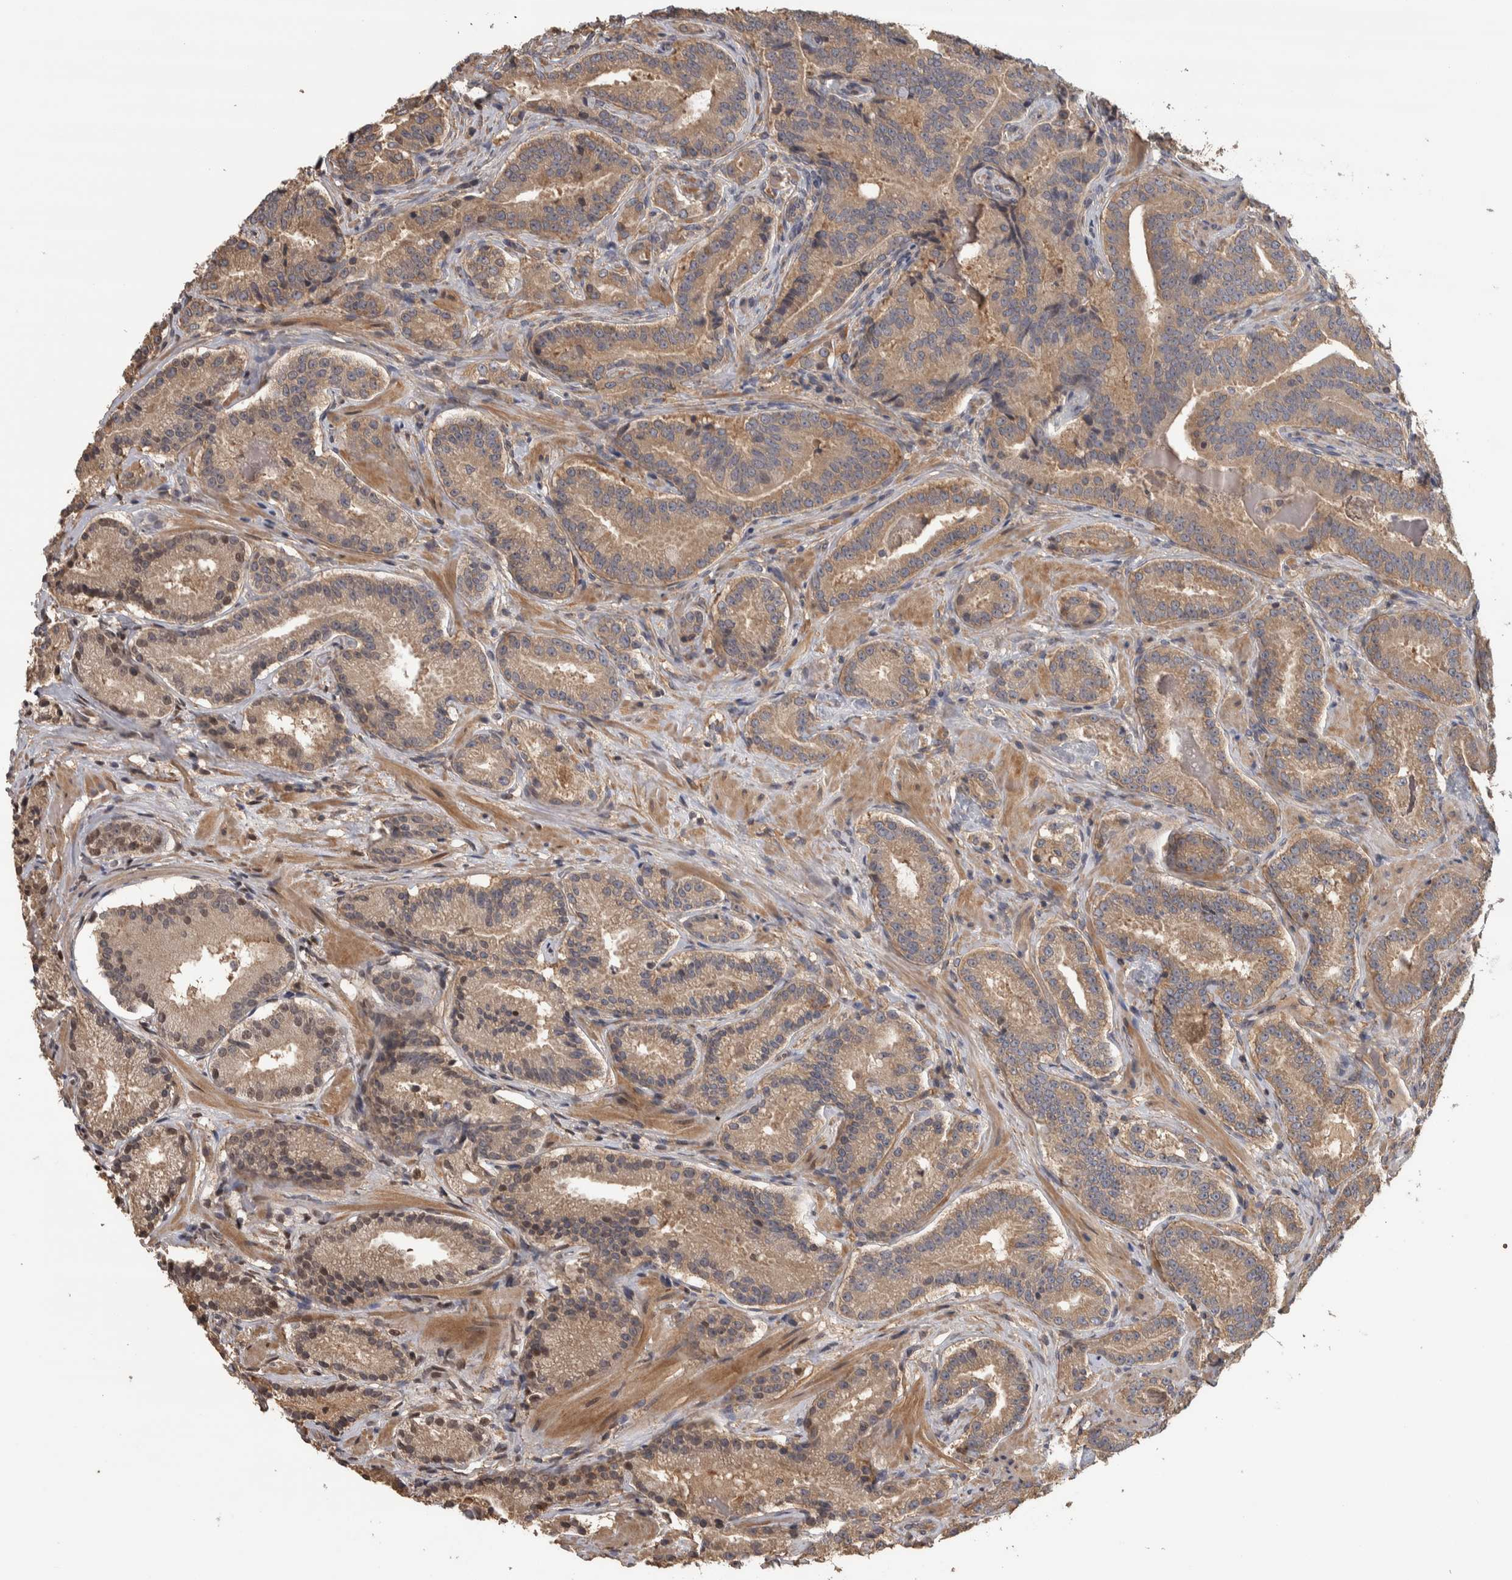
{"staining": {"intensity": "weak", "quantity": ">75%", "location": "cytoplasmic/membranous"}, "tissue": "prostate cancer", "cell_type": "Tumor cells", "image_type": "cancer", "snomed": [{"axis": "morphology", "description": "Adenocarcinoma, Low grade"}, {"axis": "topography", "description": "Prostate"}], "caption": "DAB immunohistochemical staining of adenocarcinoma (low-grade) (prostate) exhibits weak cytoplasmic/membranous protein staining in about >75% of tumor cells.", "gene": "IFRD1", "patient": {"sex": "male", "age": 51}}